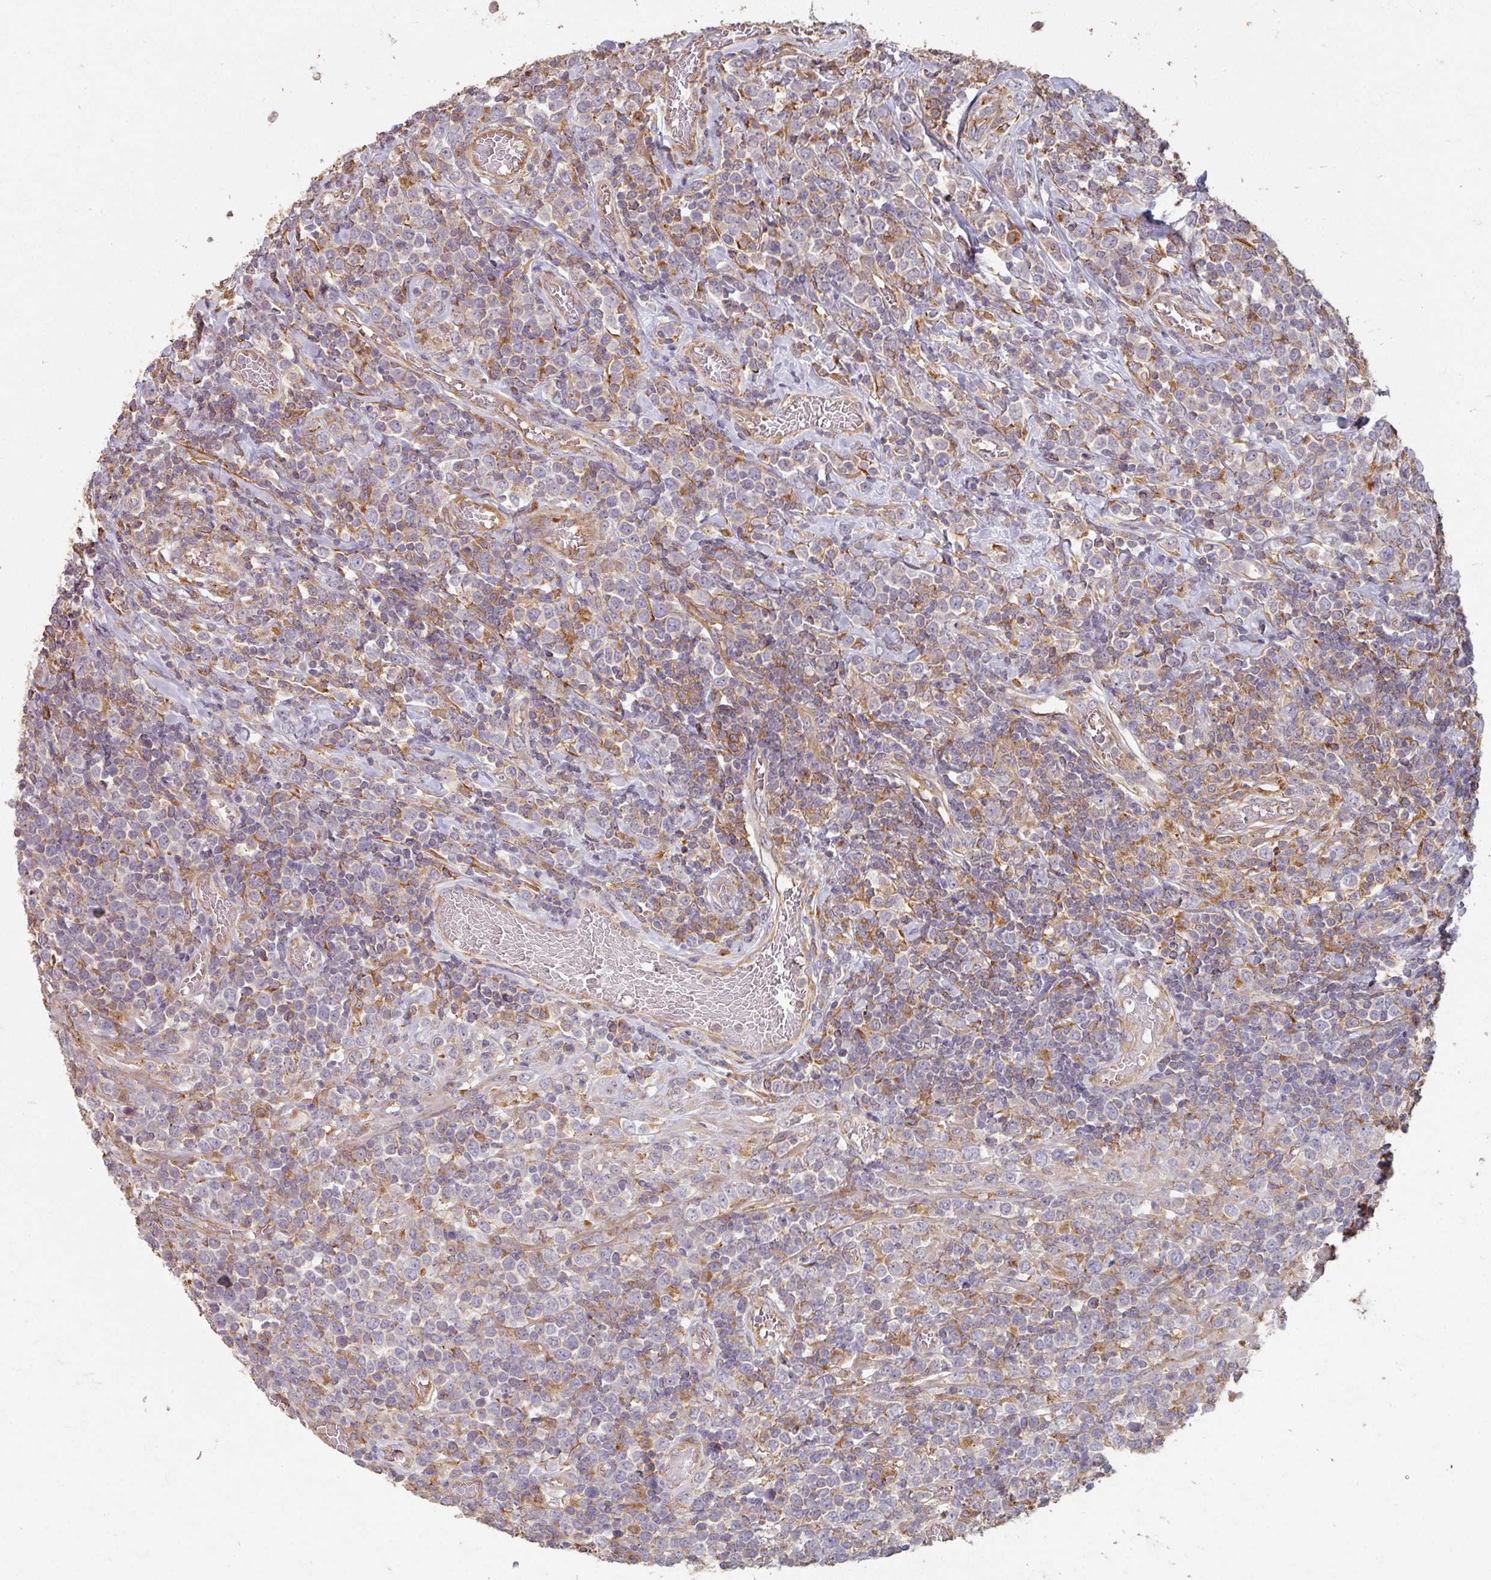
{"staining": {"intensity": "negative", "quantity": "none", "location": "none"}, "tissue": "lymphoma", "cell_type": "Tumor cells", "image_type": "cancer", "snomed": [{"axis": "morphology", "description": "Malignant lymphoma, non-Hodgkin's type, High grade"}, {"axis": "topography", "description": "Soft tissue"}], "caption": "DAB immunohistochemical staining of human malignant lymphoma, non-Hodgkin's type (high-grade) exhibits no significant staining in tumor cells.", "gene": "CCDC68", "patient": {"sex": "female", "age": 56}}